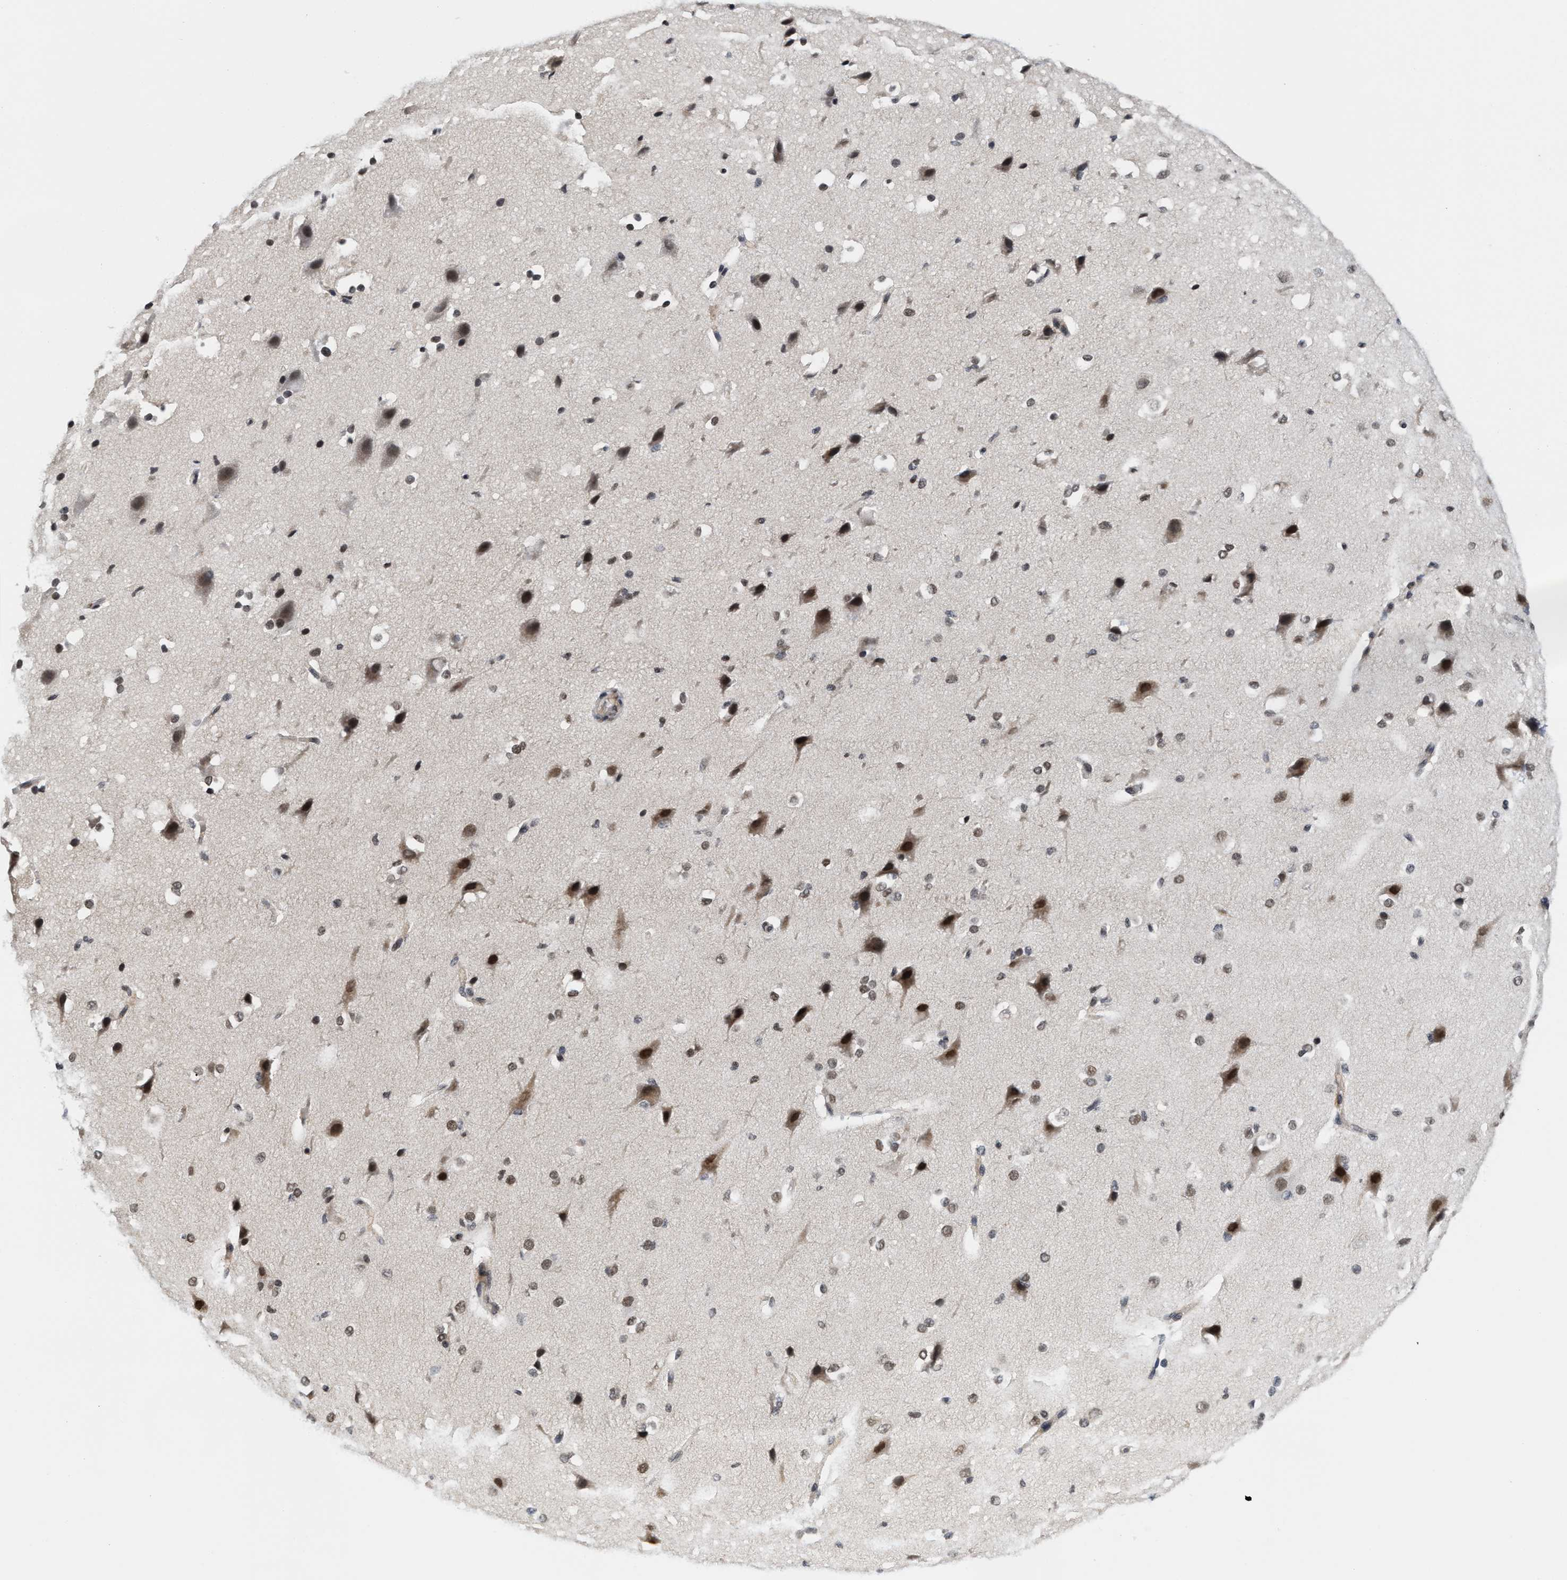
{"staining": {"intensity": "moderate", "quantity": "25%-75%", "location": "nuclear"}, "tissue": "cerebral cortex", "cell_type": "Endothelial cells", "image_type": "normal", "snomed": [{"axis": "morphology", "description": "Normal tissue, NOS"}, {"axis": "morphology", "description": "Developmental malformation"}, {"axis": "topography", "description": "Cerebral cortex"}], "caption": "The image demonstrates a brown stain indicating the presence of a protein in the nuclear of endothelial cells in cerebral cortex.", "gene": "ANKRD6", "patient": {"sex": "female", "age": 30}}